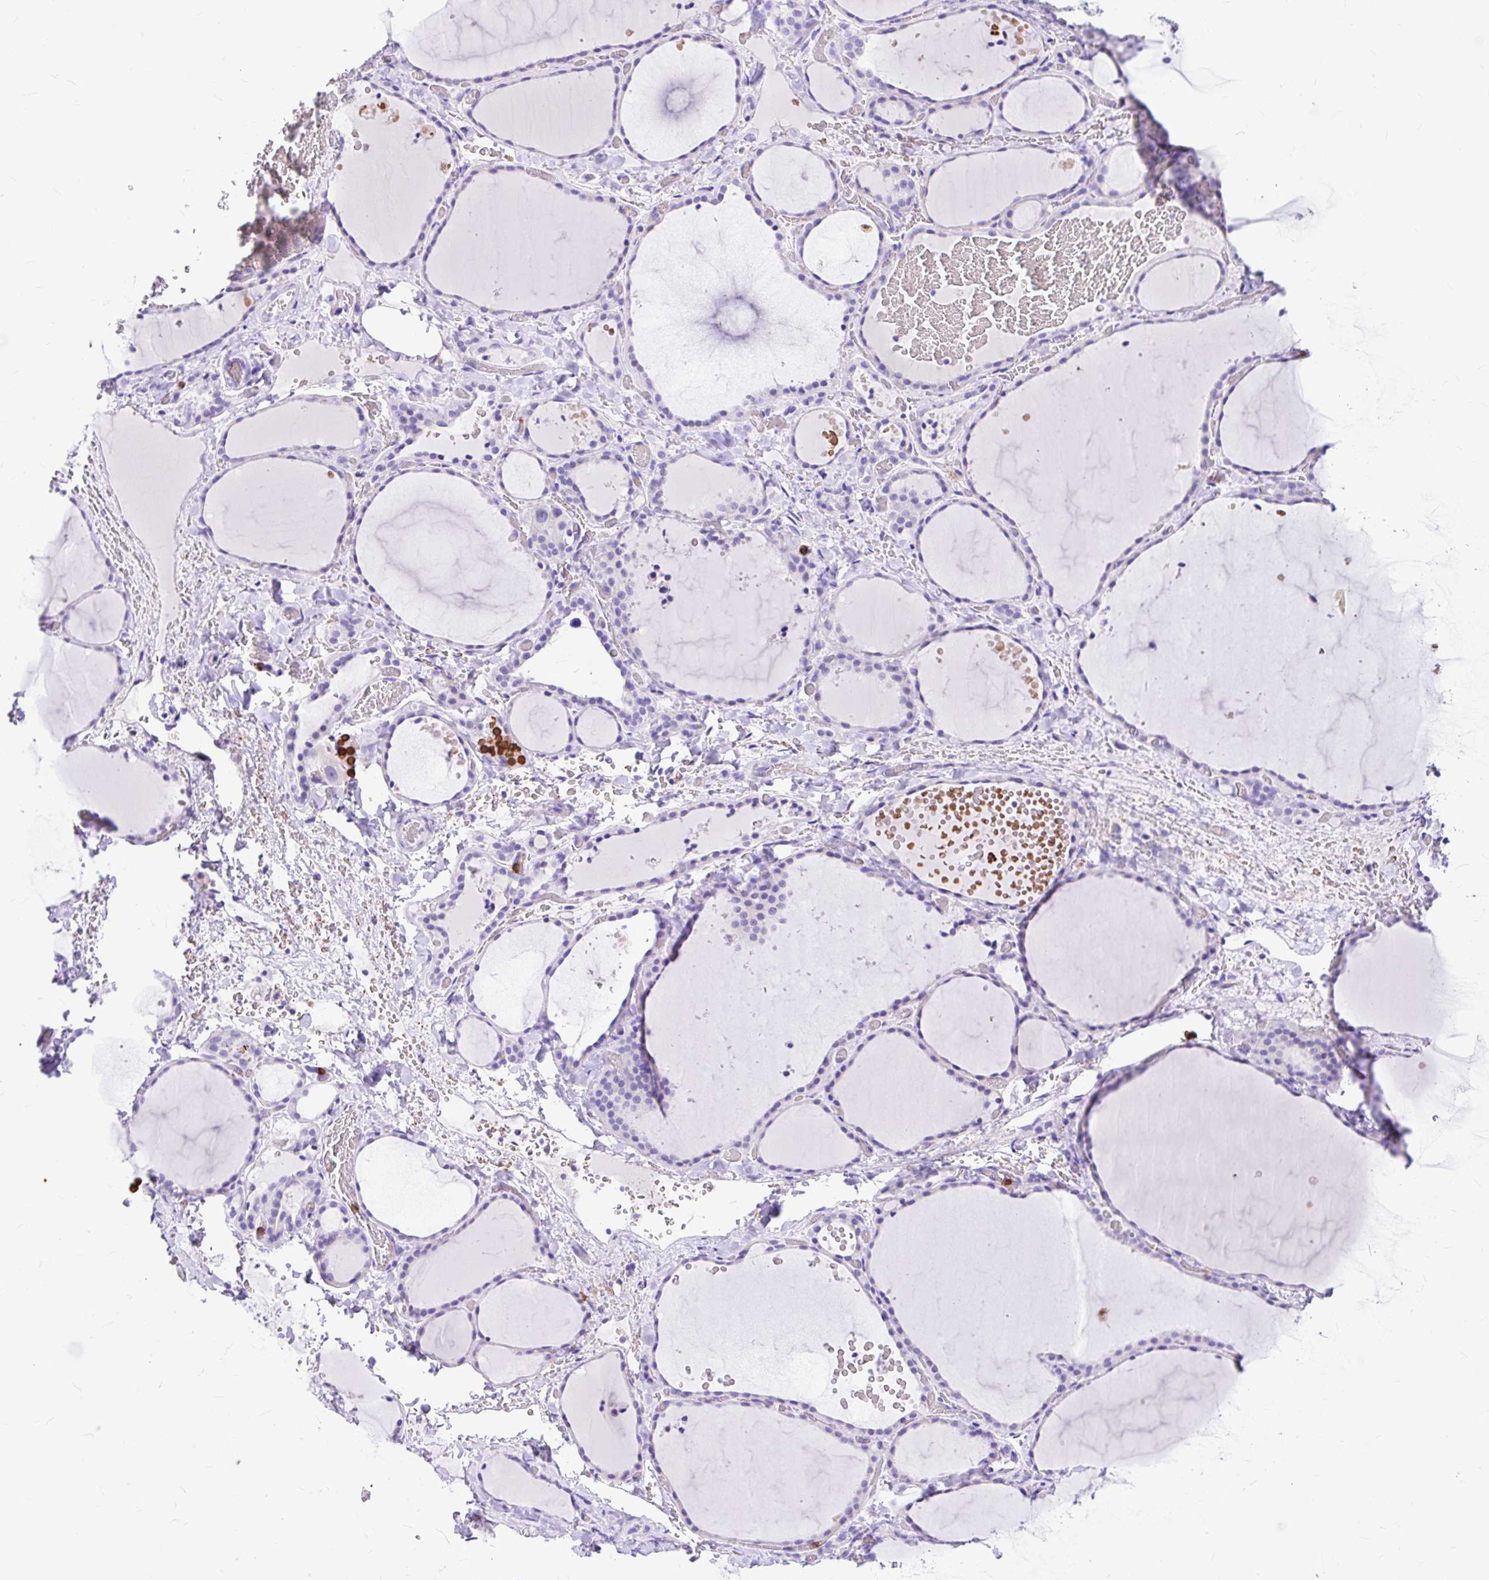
{"staining": {"intensity": "negative", "quantity": "none", "location": "none"}, "tissue": "thyroid gland", "cell_type": "Glandular cells", "image_type": "normal", "snomed": [{"axis": "morphology", "description": "Normal tissue, NOS"}, {"axis": "topography", "description": "Thyroid gland"}], "caption": "IHC histopathology image of benign thyroid gland: human thyroid gland stained with DAB (3,3'-diaminobenzidine) shows no significant protein staining in glandular cells.", "gene": "CLEC1B", "patient": {"sex": "female", "age": 36}}